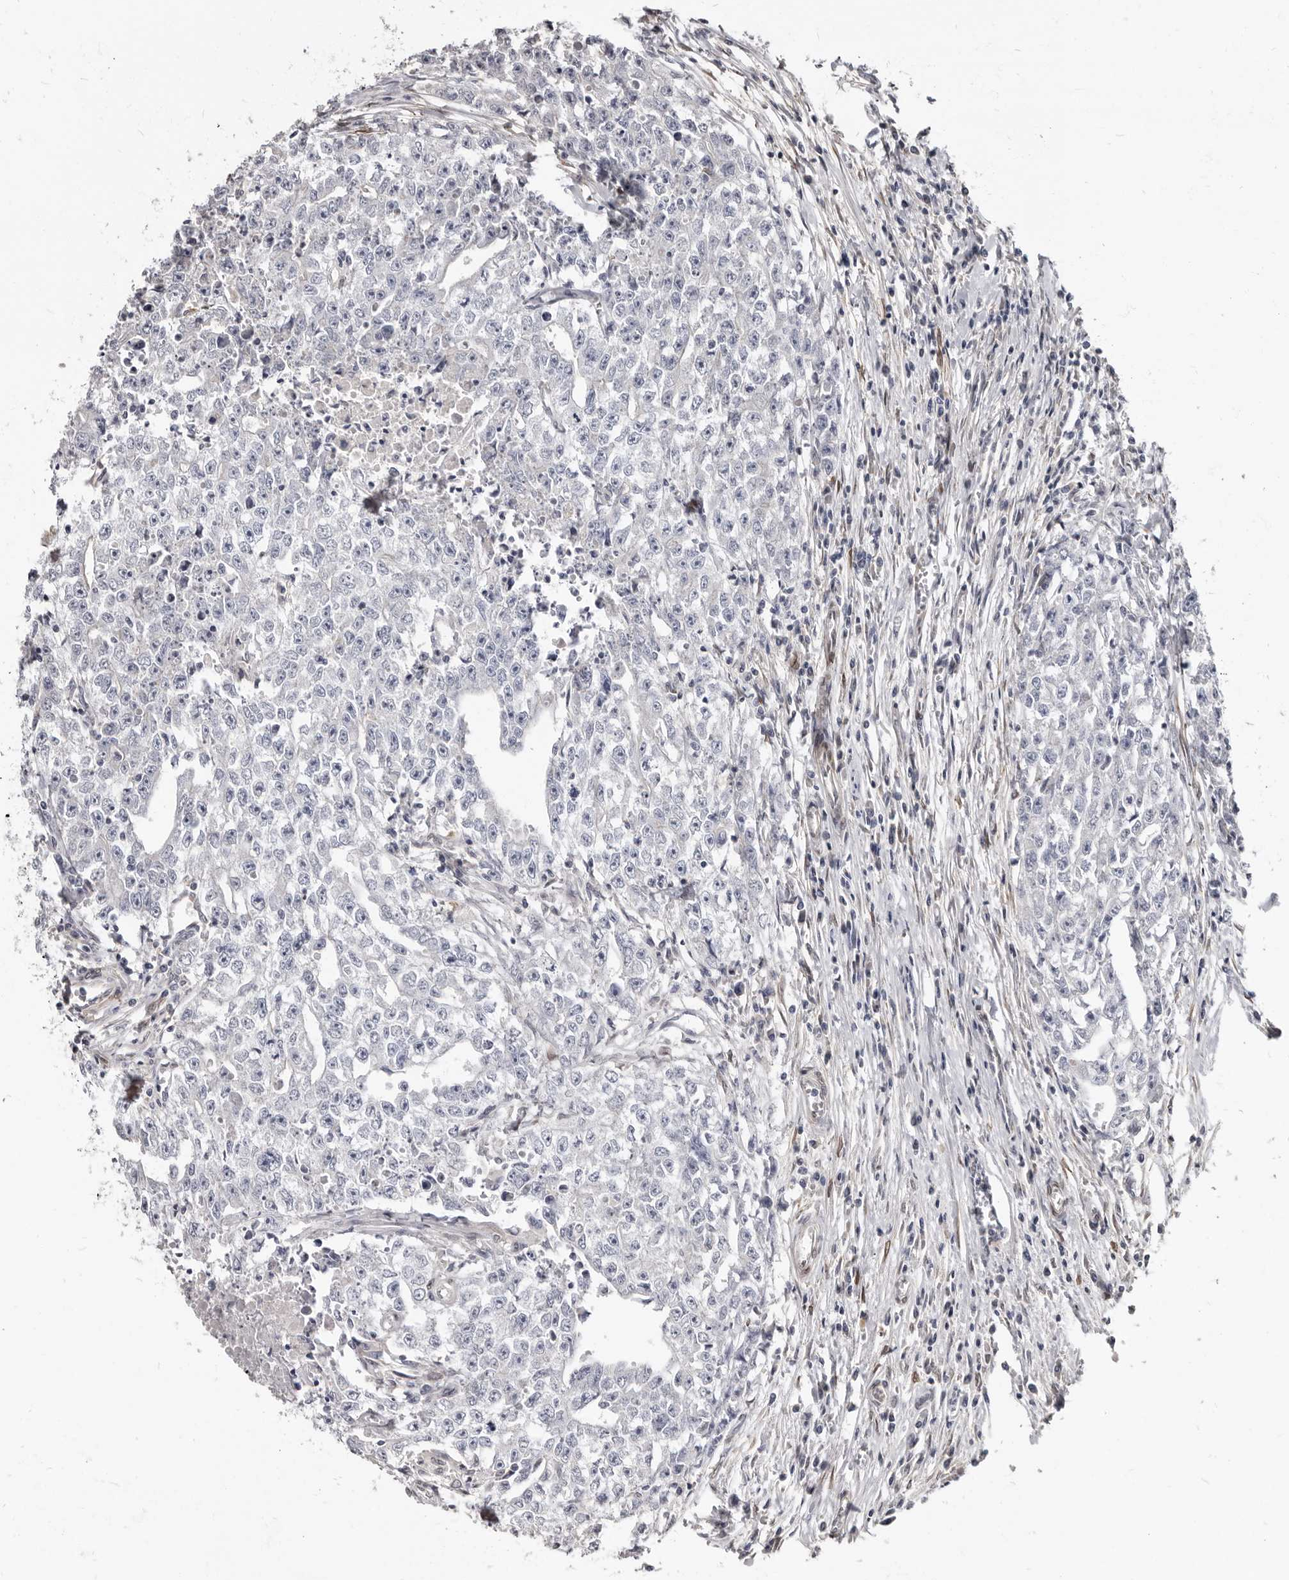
{"staining": {"intensity": "negative", "quantity": "none", "location": "none"}, "tissue": "testis cancer", "cell_type": "Tumor cells", "image_type": "cancer", "snomed": [{"axis": "morphology", "description": "Seminoma, NOS"}, {"axis": "morphology", "description": "Carcinoma, Embryonal, NOS"}, {"axis": "topography", "description": "Testis"}], "caption": "Photomicrograph shows no significant protein expression in tumor cells of testis cancer.", "gene": "MRGPRF", "patient": {"sex": "male", "age": 43}}